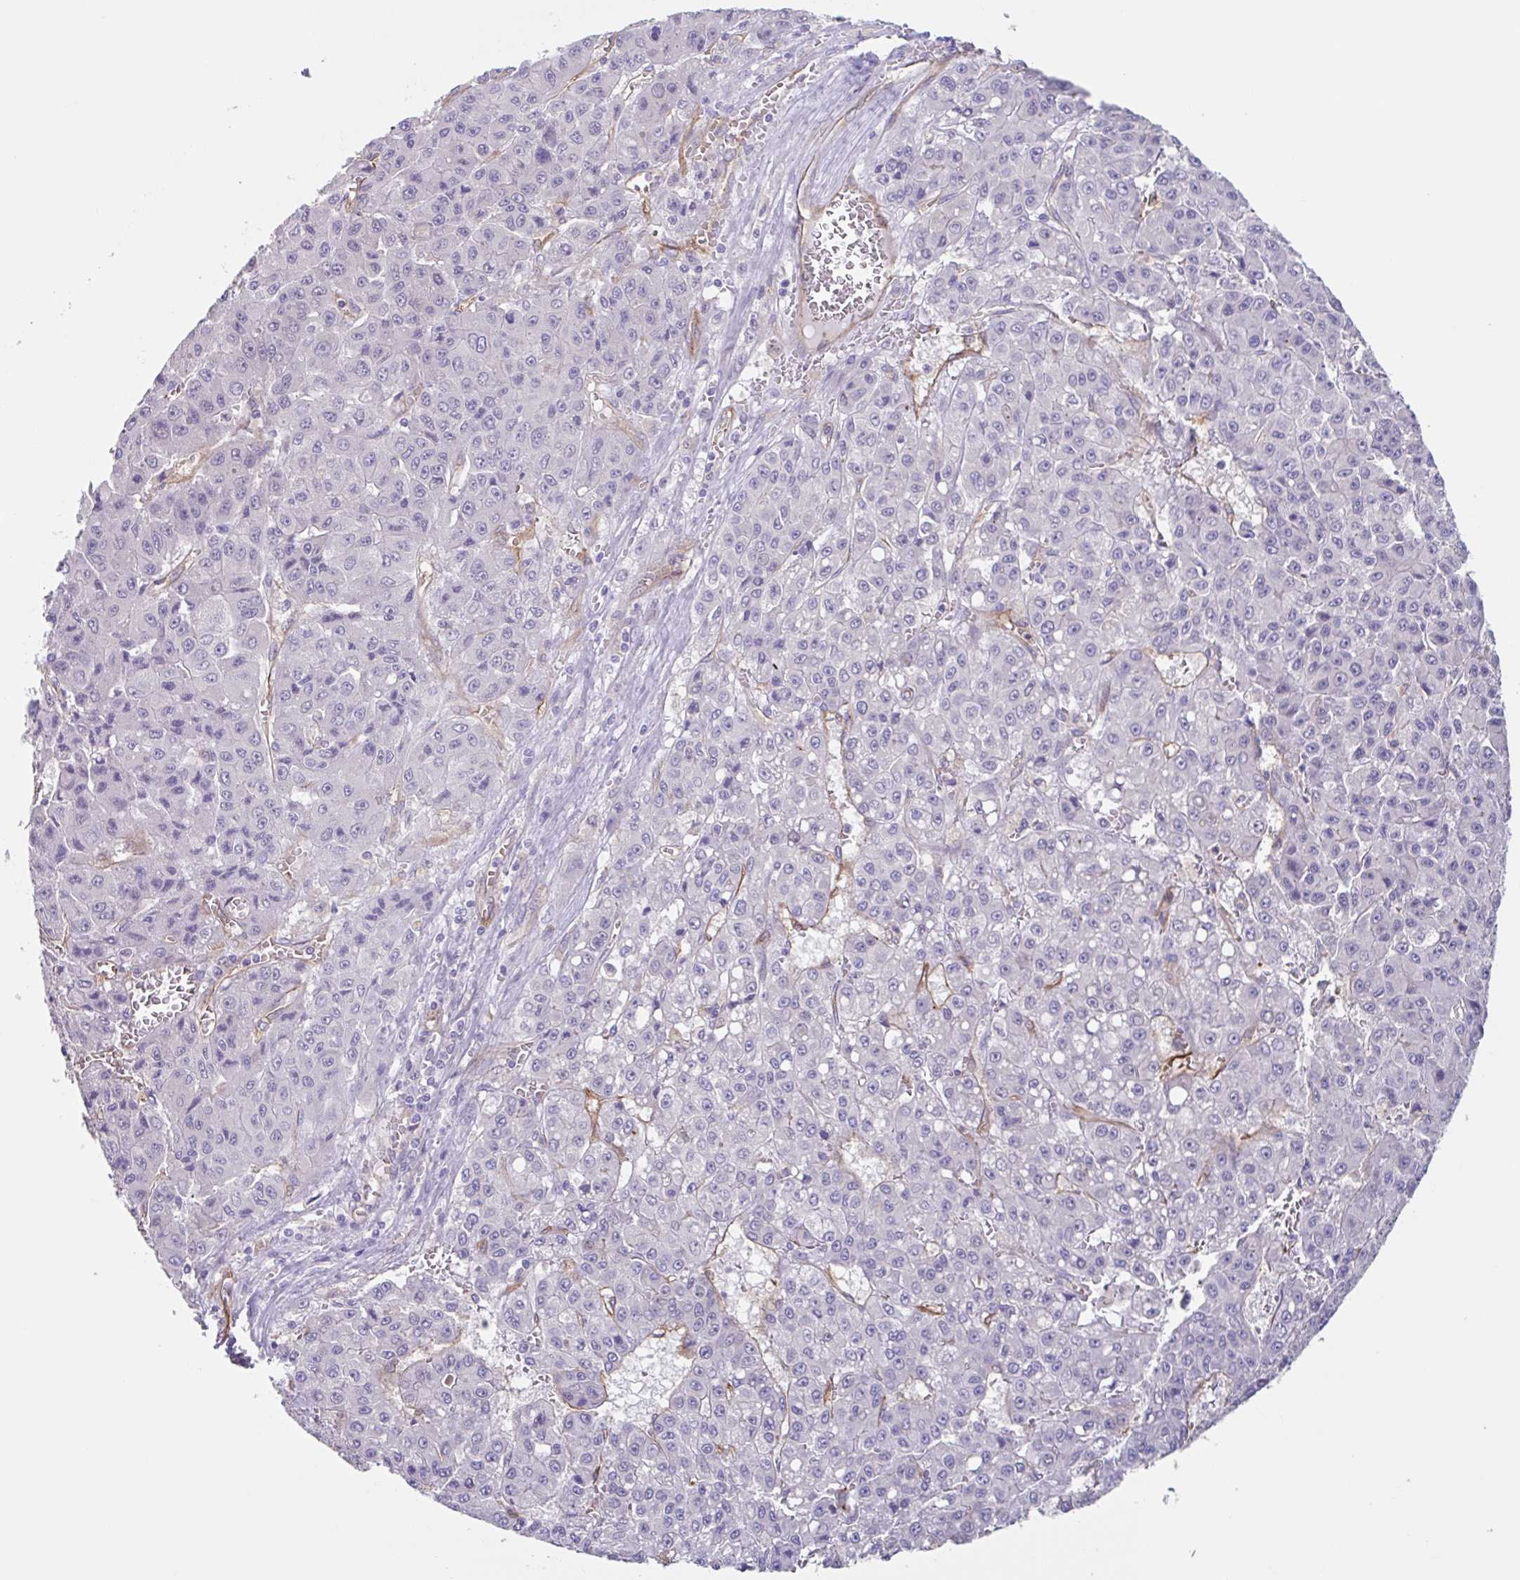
{"staining": {"intensity": "negative", "quantity": "none", "location": "none"}, "tissue": "liver cancer", "cell_type": "Tumor cells", "image_type": "cancer", "snomed": [{"axis": "morphology", "description": "Carcinoma, Hepatocellular, NOS"}, {"axis": "topography", "description": "Liver"}], "caption": "A photomicrograph of liver hepatocellular carcinoma stained for a protein demonstrates no brown staining in tumor cells. (Stains: DAB (3,3'-diaminobenzidine) immunohistochemistry (IHC) with hematoxylin counter stain, Microscopy: brightfield microscopy at high magnification).", "gene": "EHD4", "patient": {"sex": "male", "age": 70}}